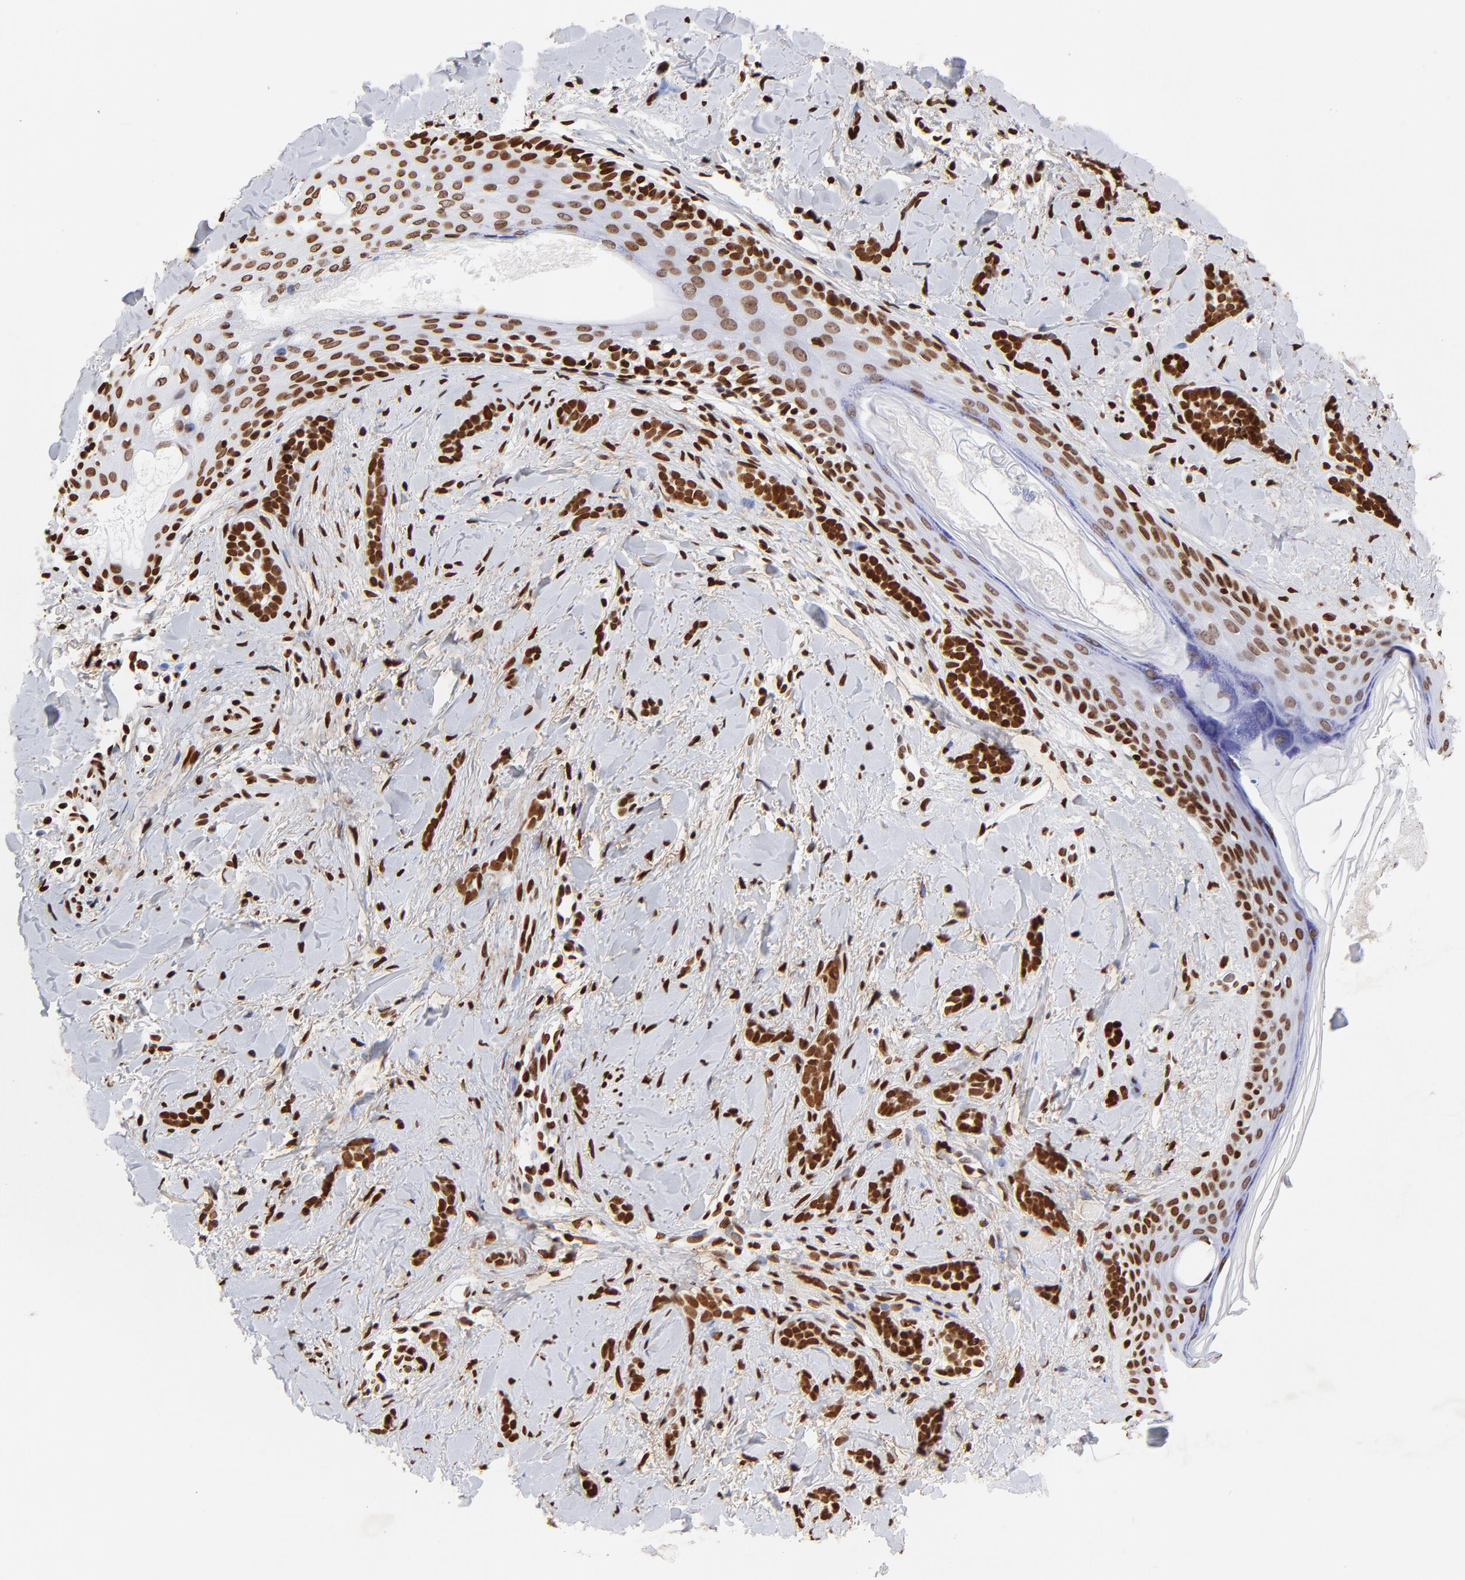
{"staining": {"intensity": "strong", "quantity": ">75%", "location": "nuclear"}, "tissue": "skin cancer", "cell_type": "Tumor cells", "image_type": "cancer", "snomed": [{"axis": "morphology", "description": "Basal cell carcinoma"}, {"axis": "topography", "description": "Skin"}], "caption": "Protein expression by IHC exhibits strong nuclear positivity in approximately >75% of tumor cells in skin cancer.", "gene": "FBH1", "patient": {"sex": "female", "age": 37}}